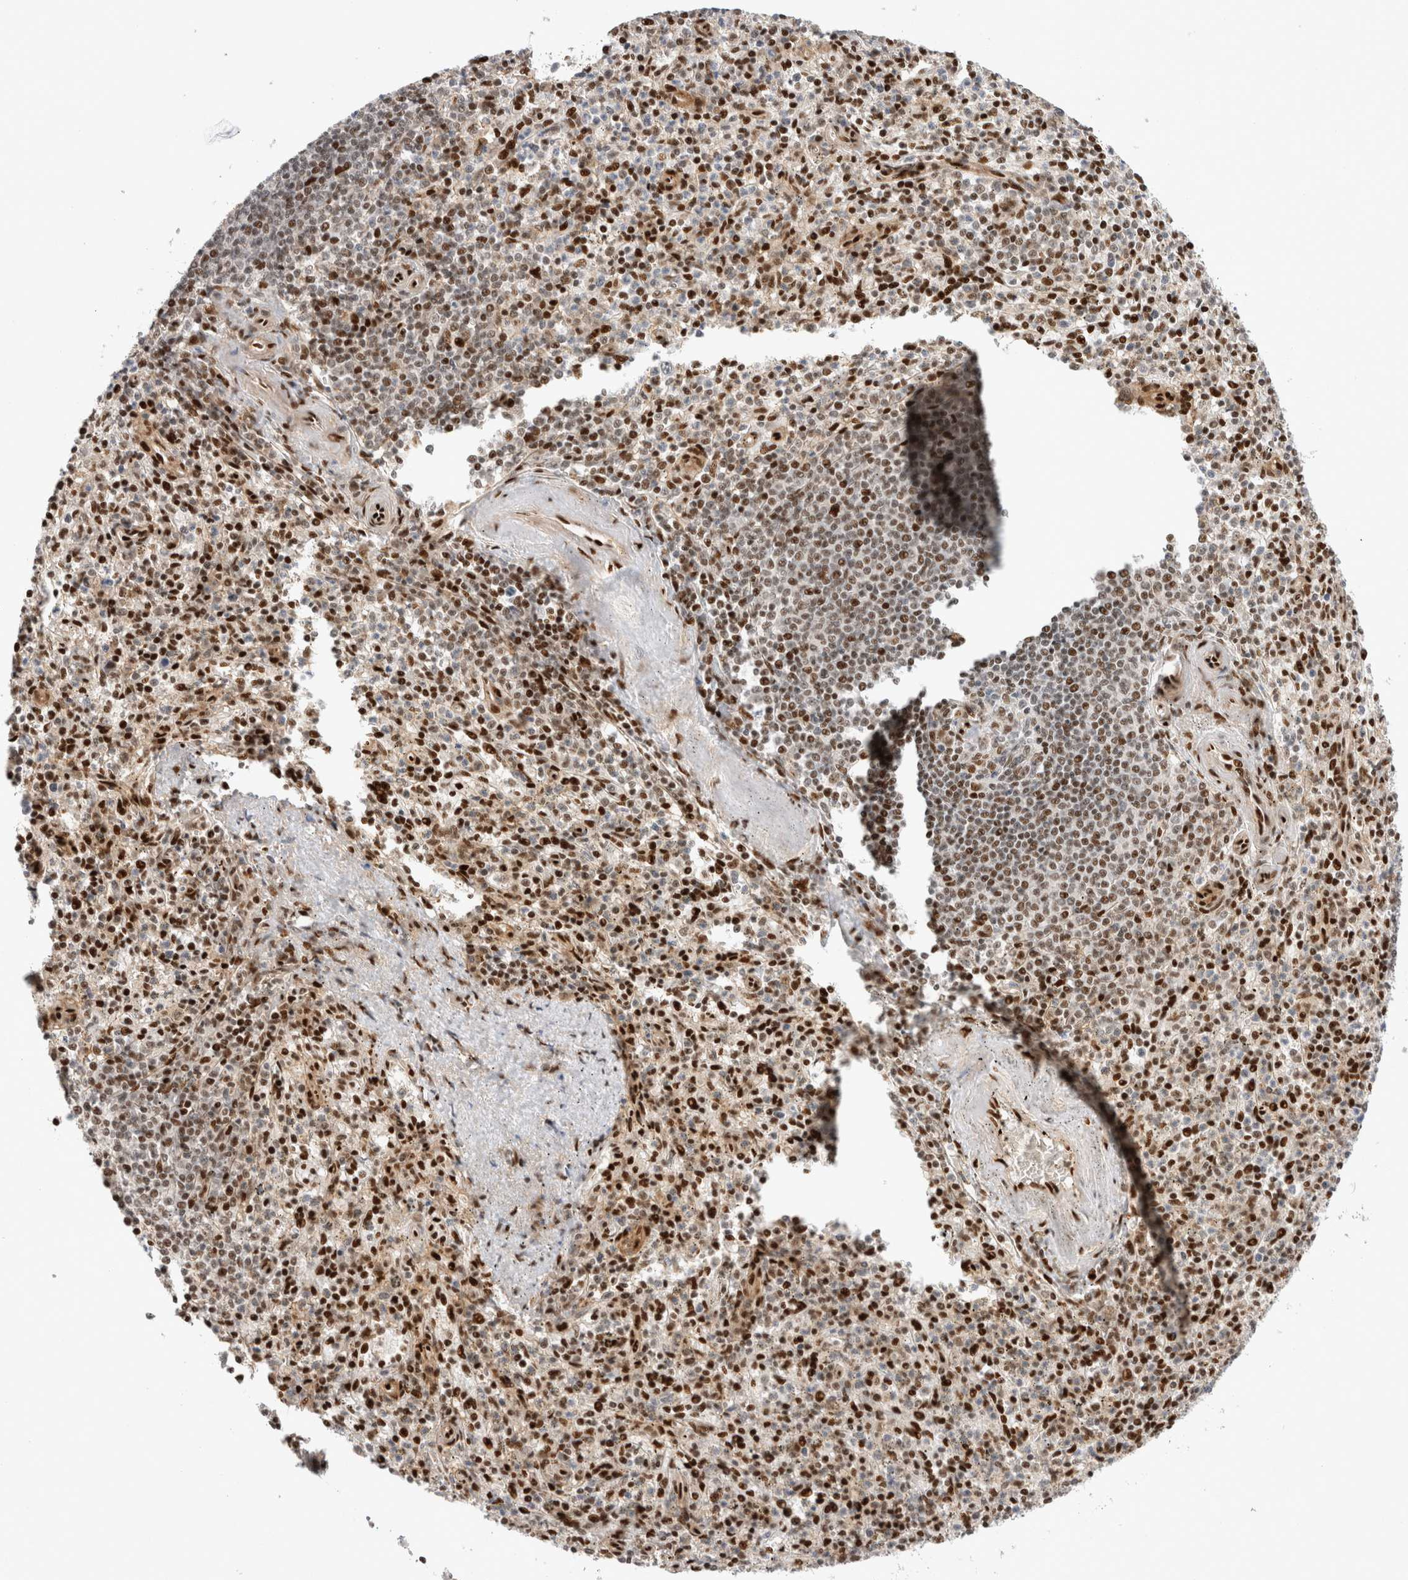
{"staining": {"intensity": "strong", "quantity": "25%-75%", "location": "nuclear"}, "tissue": "spleen", "cell_type": "Cells in red pulp", "image_type": "normal", "snomed": [{"axis": "morphology", "description": "Normal tissue, NOS"}, {"axis": "topography", "description": "Spleen"}], "caption": "IHC histopathology image of normal spleen: spleen stained using immunohistochemistry (IHC) exhibits high levels of strong protein expression localized specifically in the nuclear of cells in red pulp, appearing as a nuclear brown color.", "gene": "TCF4", "patient": {"sex": "male", "age": 72}}